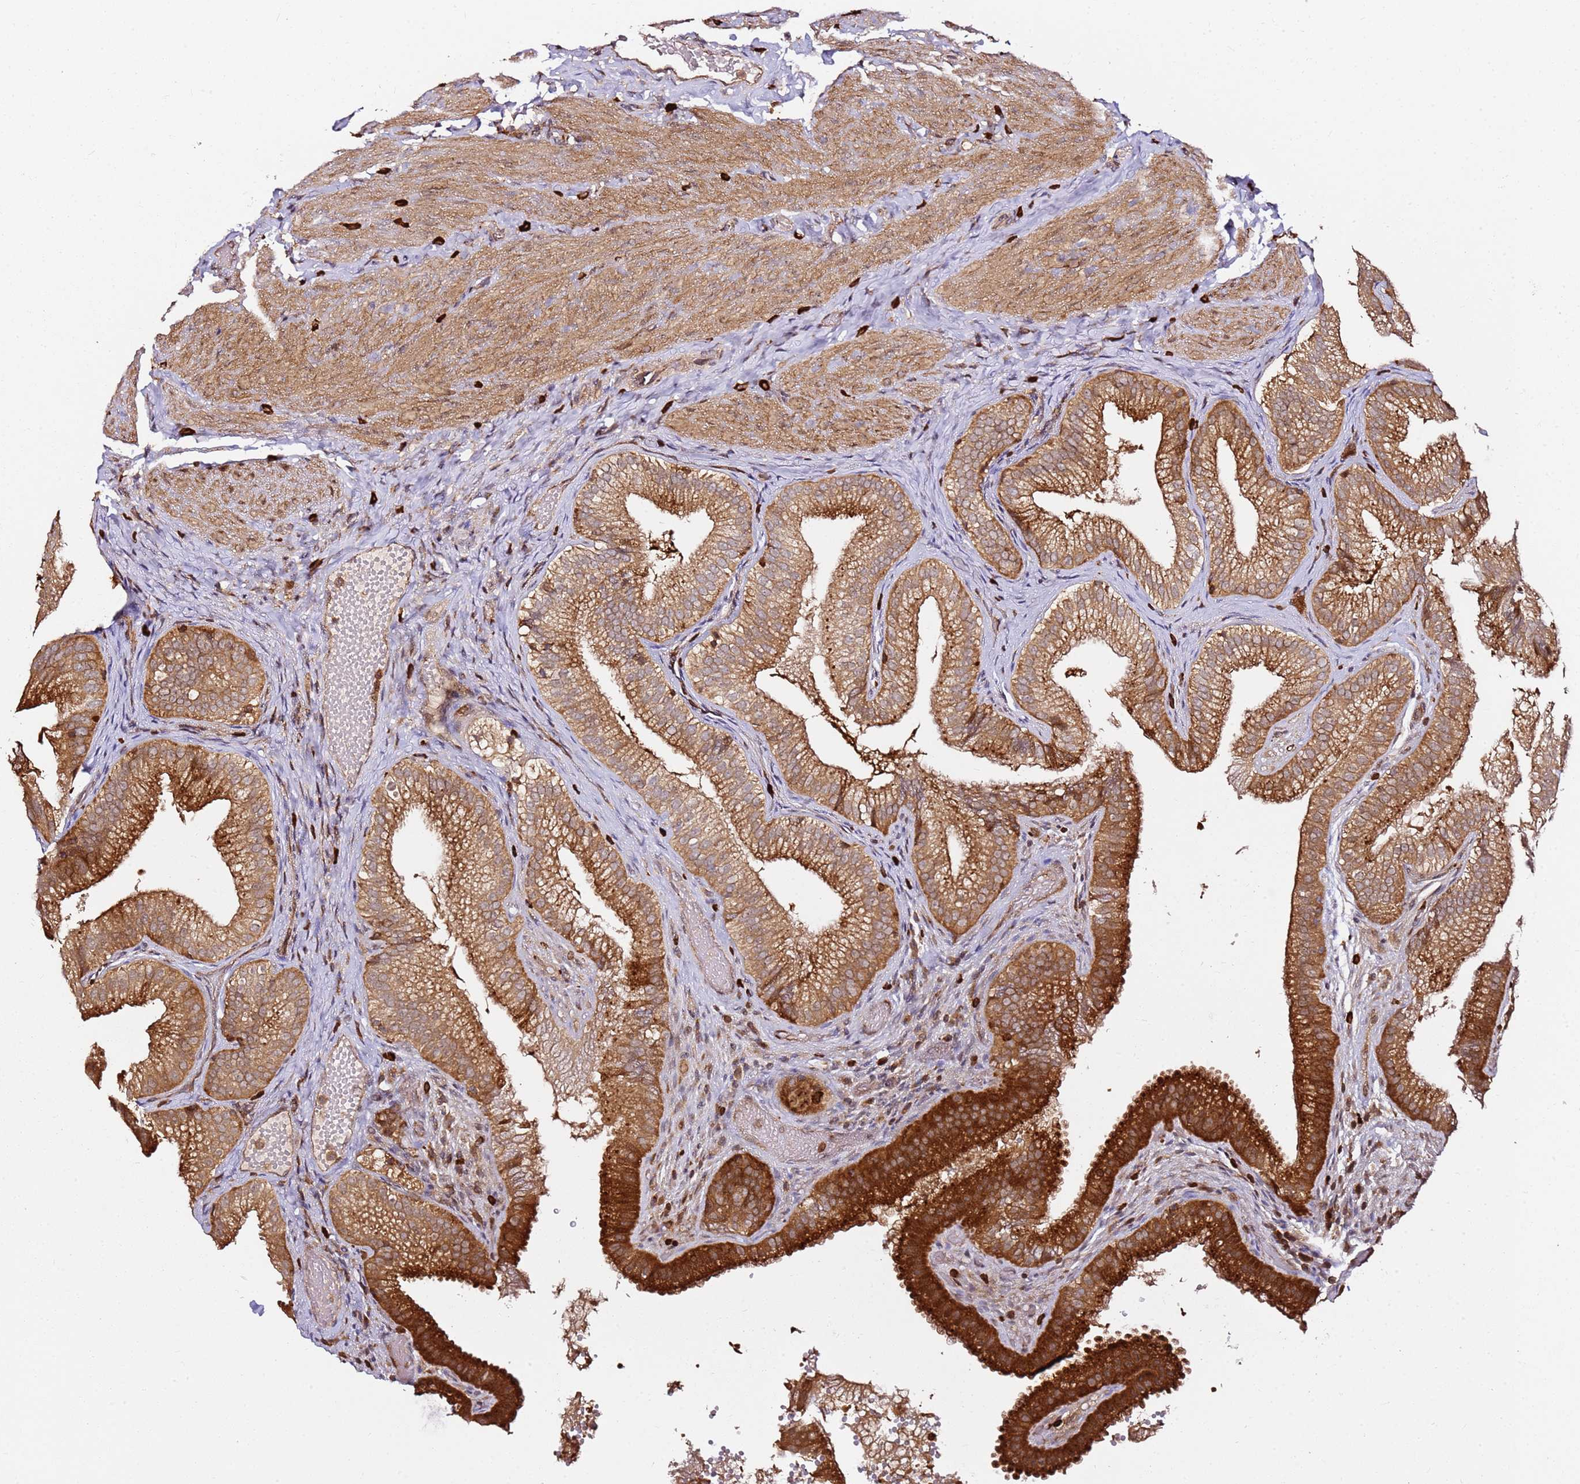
{"staining": {"intensity": "strong", "quantity": "25%-75%", "location": "cytoplasmic/membranous"}, "tissue": "gallbladder", "cell_type": "Glandular cells", "image_type": "normal", "snomed": [{"axis": "morphology", "description": "Normal tissue, NOS"}, {"axis": "topography", "description": "Gallbladder"}], "caption": "Strong cytoplasmic/membranous positivity for a protein is present in approximately 25%-75% of glandular cells of benign gallbladder using immunohistochemistry (IHC).", "gene": "PRMT7", "patient": {"sex": "female", "age": 30}}